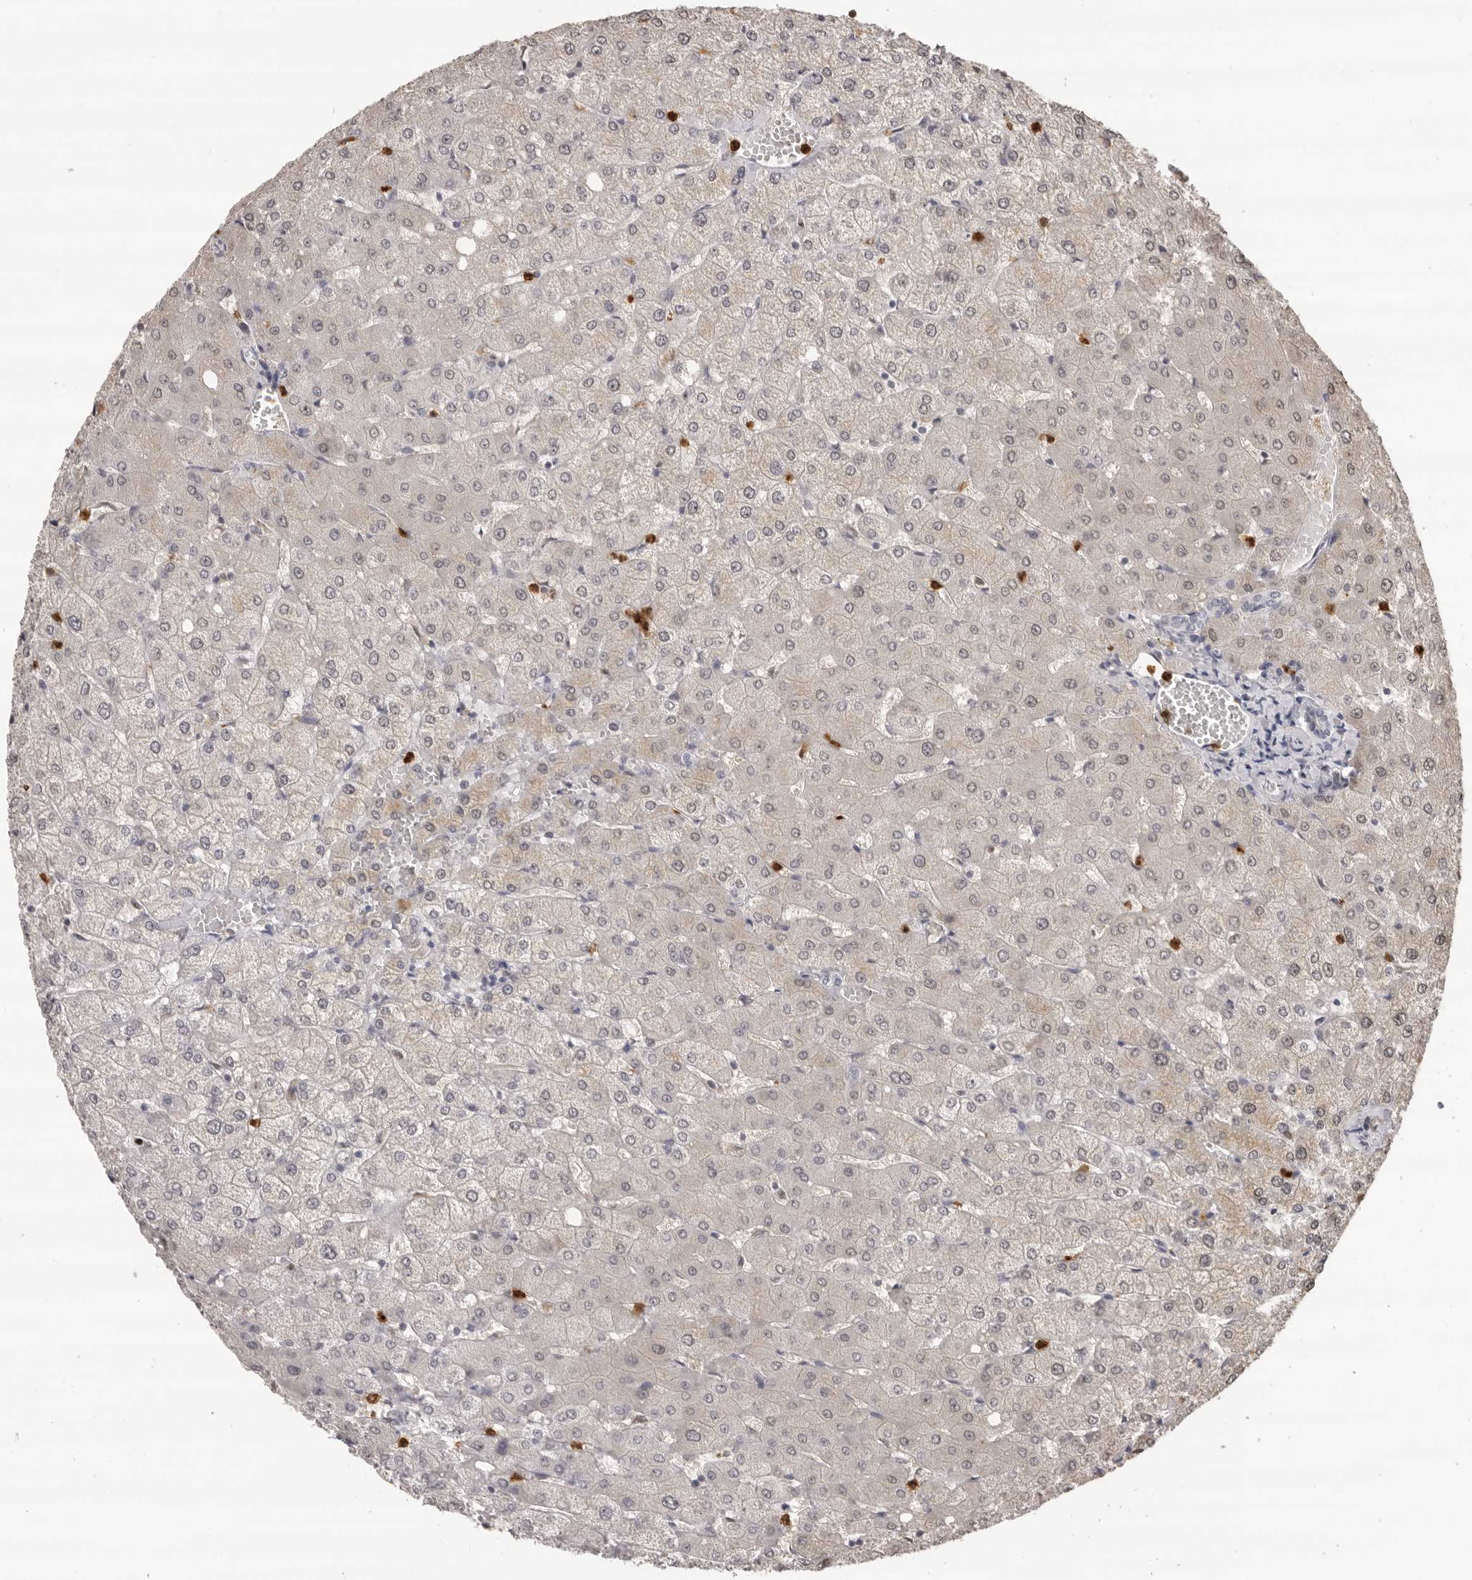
{"staining": {"intensity": "negative", "quantity": "none", "location": "none"}, "tissue": "liver", "cell_type": "Cholangiocytes", "image_type": "normal", "snomed": [{"axis": "morphology", "description": "Normal tissue, NOS"}, {"axis": "topography", "description": "Liver"}], "caption": "IHC image of benign liver stained for a protein (brown), which reveals no staining in cholangiocytes.", "gene": "IL31", "patient": {"sex": "female", "age": 54}}